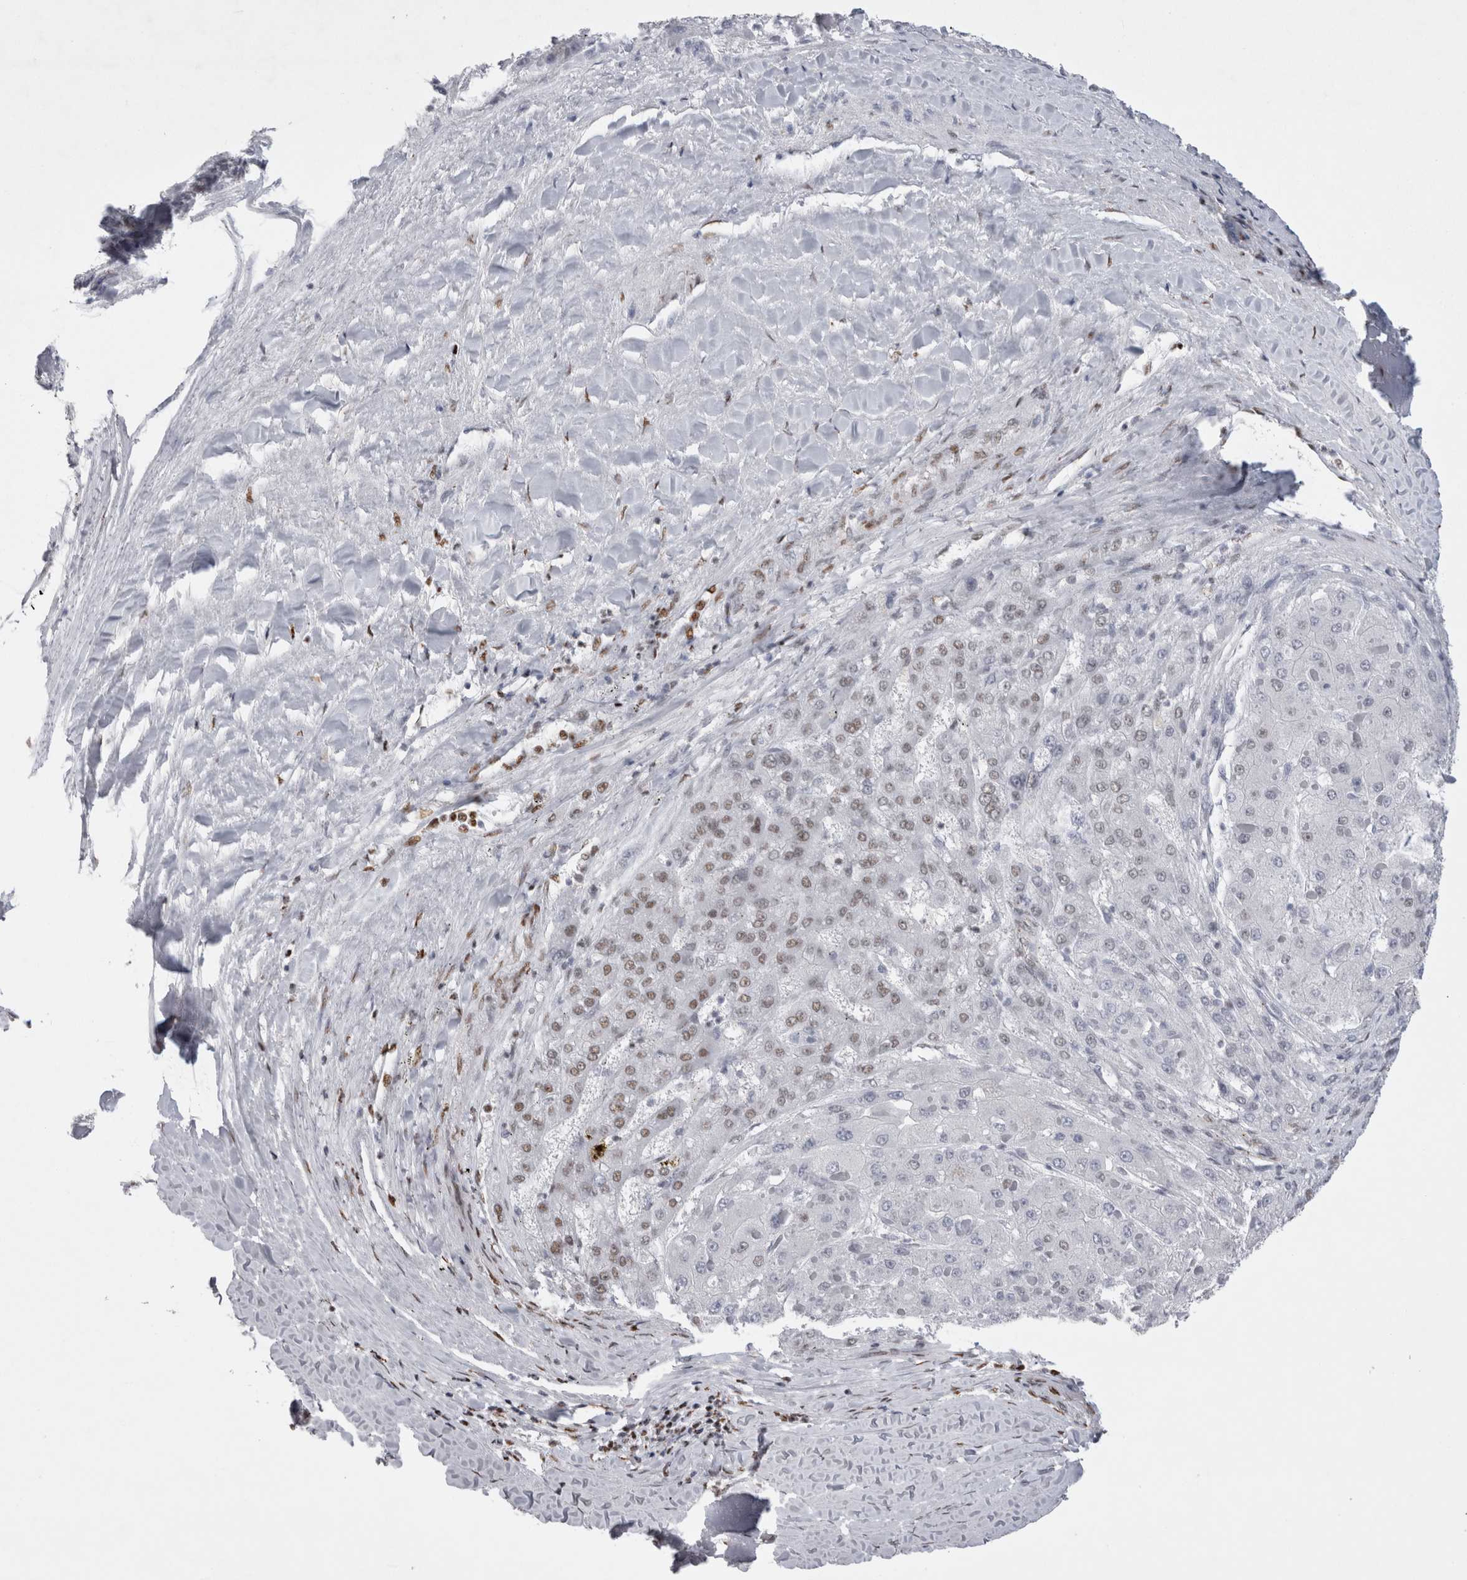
{"staining": {"intensity": "weak", "quantity": "<25%", "location": "nuclear"}, "tissue": "liver cancer", "cell_type": "Tumor cells", "image_type": "cancer", "snomed": [{"axis": "morphology", "description": "Carcinoma, Hepatocellular, NOS"}, {"axis": "topography", "description": "Liver"}], "caption": "The immunohistochemistry (IHC) photomicrograph has no significant positivity in tumor cells of hepatocellular carcinoma (liver) tissue.", "gene": "ALPK3", "patient": {"sex": "female", "age": 73}}